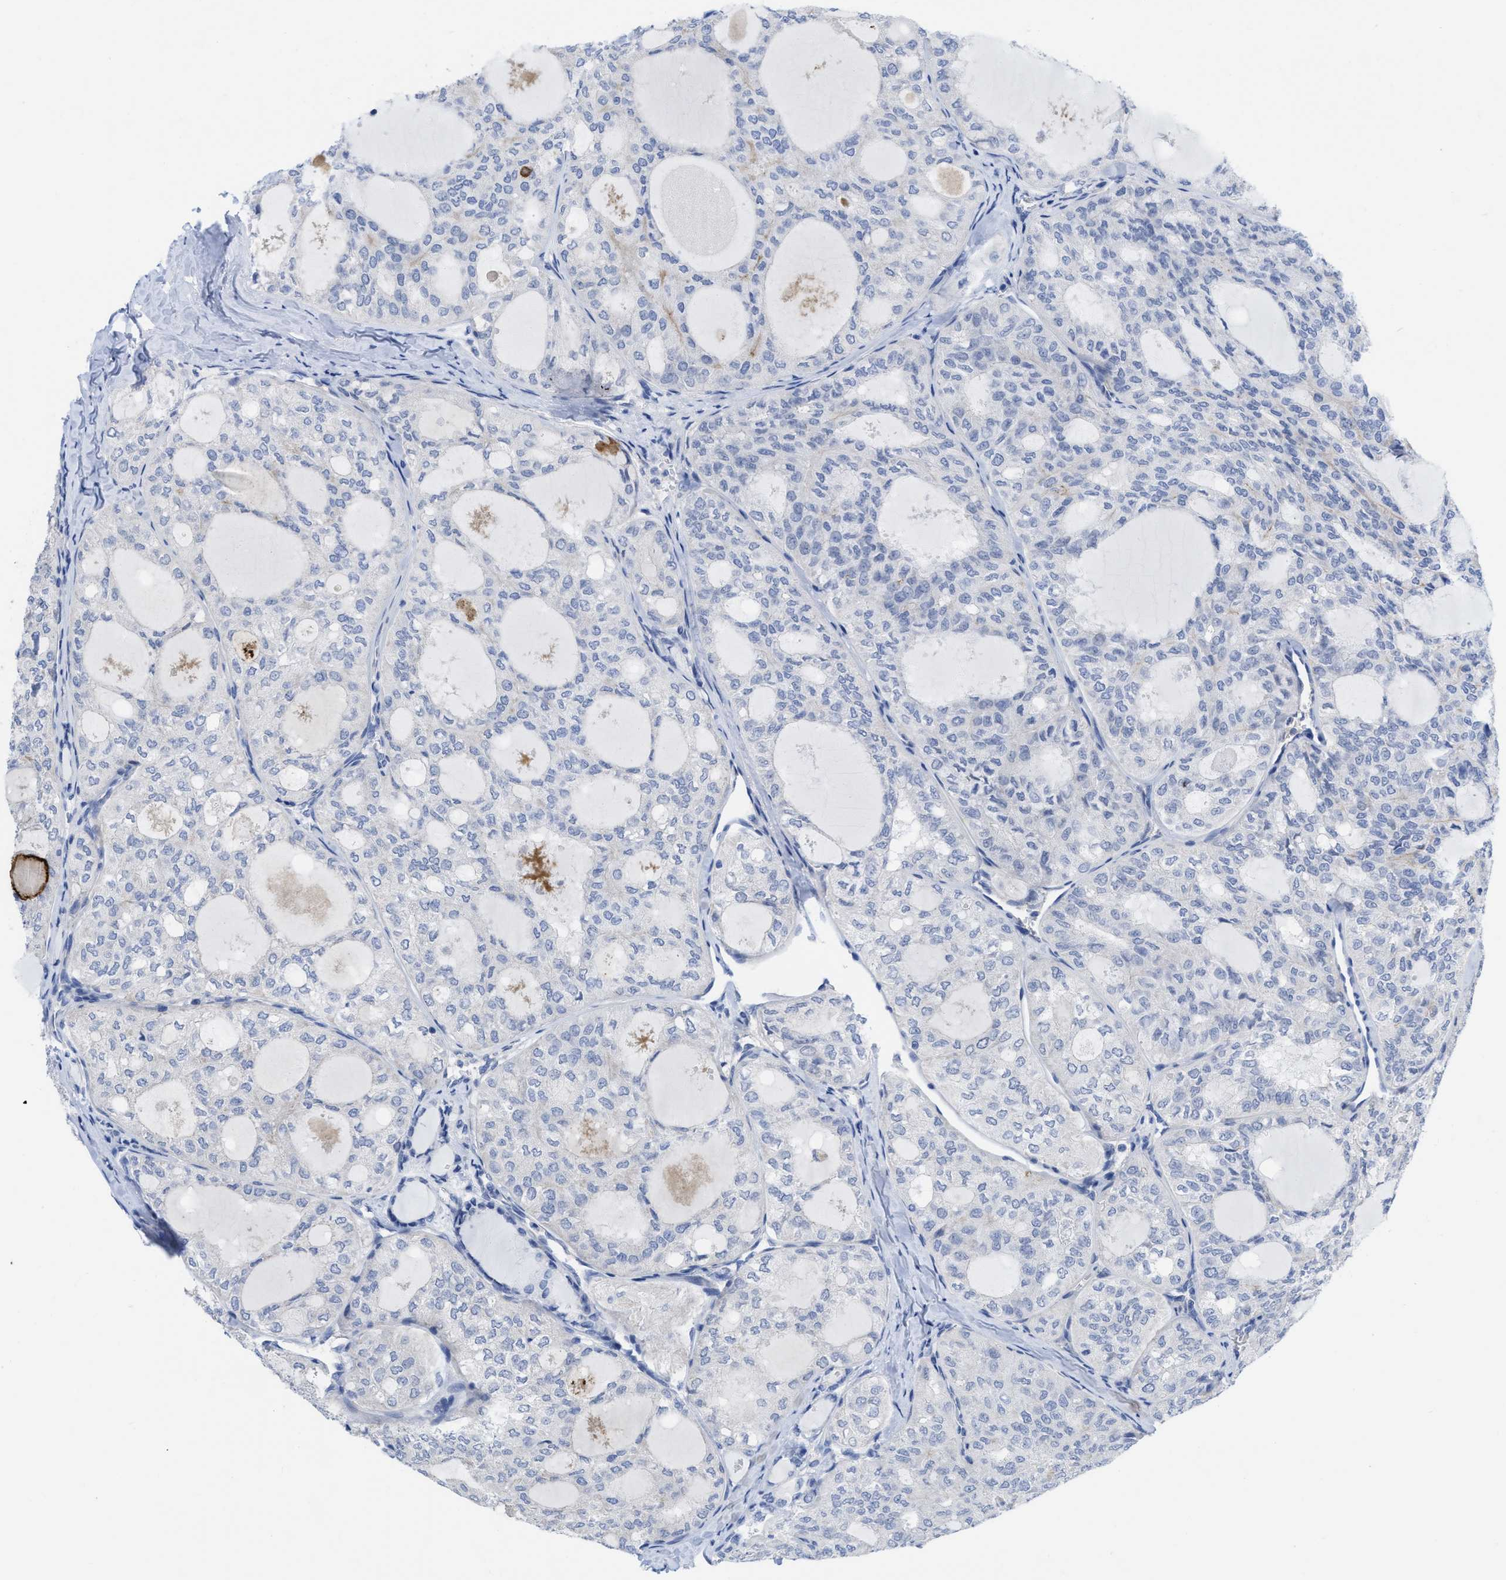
{"staining": {"intensity": "negative", "quantity": "none", "location": "none"}, "tissue": "thyroid cancer", "cell_type": "Tumor cells", "image_type": "cancer", "snomed": [{"axis": "morphology", "description": "Follicular adenoma carcinoma, NOS"}, {"axis": "topography", "description": "Thyroid gland"}], "caption": "The micrograph shows no staining of tumor cells in follicular adenoma carcinoma (thyroid).", "gene": "ACKR1", "patient": {"sex": "male", "age": 75}}